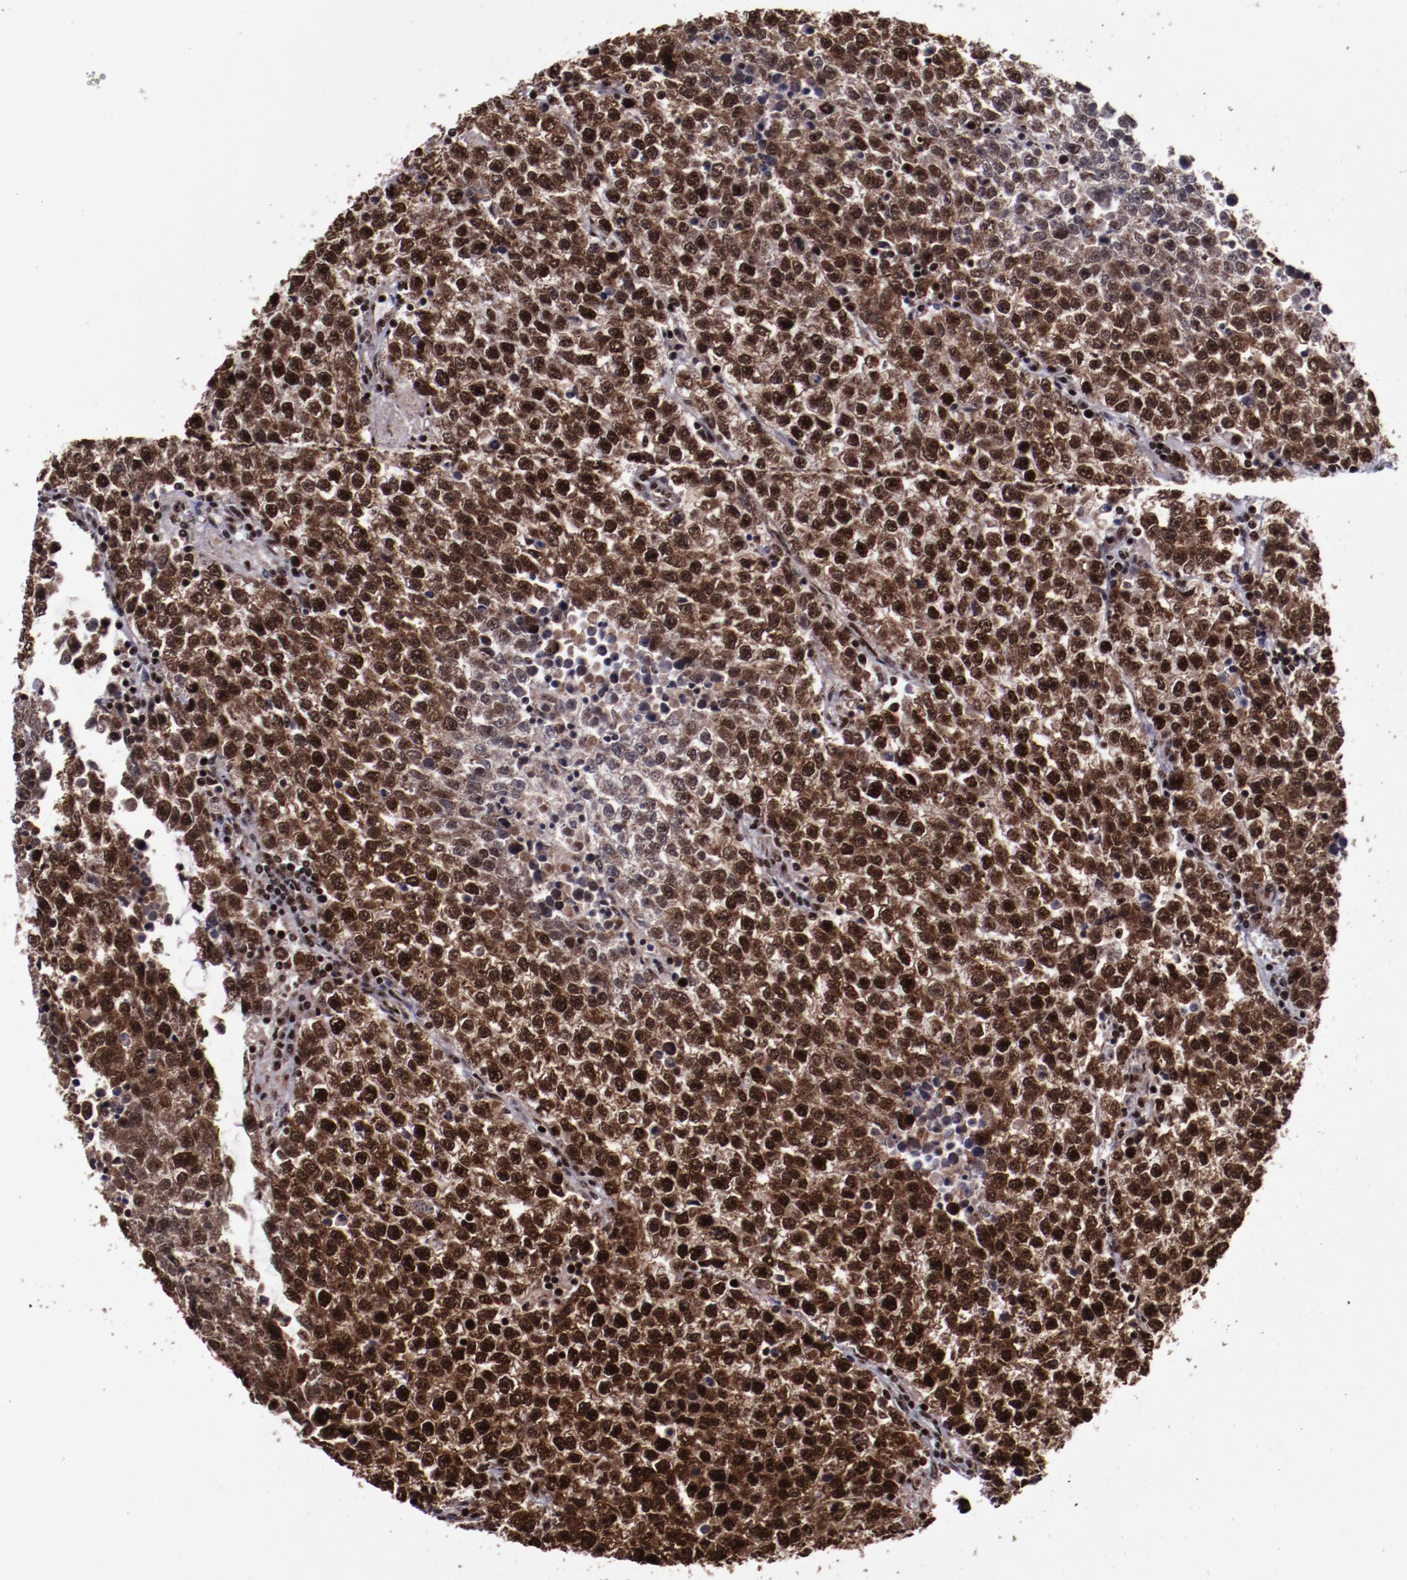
{"staining": {"intensity": "strong", "quantity": ">75%", "location": "cytoplasmic/membranous,nuclear"}, "tissue": "testis cancer", "cell_type": "Tumor cells", "image_type": "cancer", "snomed": [{"axis": "morphology", "description": "Seminoma, NOS"}, {"axis": "topography", "description": "Testis"}], "caption": "A brown stain shows strong cytoplasmic/membranous and nuclear positivity of a protein in human testis seminoma tumor cells. (IHC, brightfield microscopy, high magnification).", "gene": "SNW1", "patient": {"sex": "male", "age": 36}}